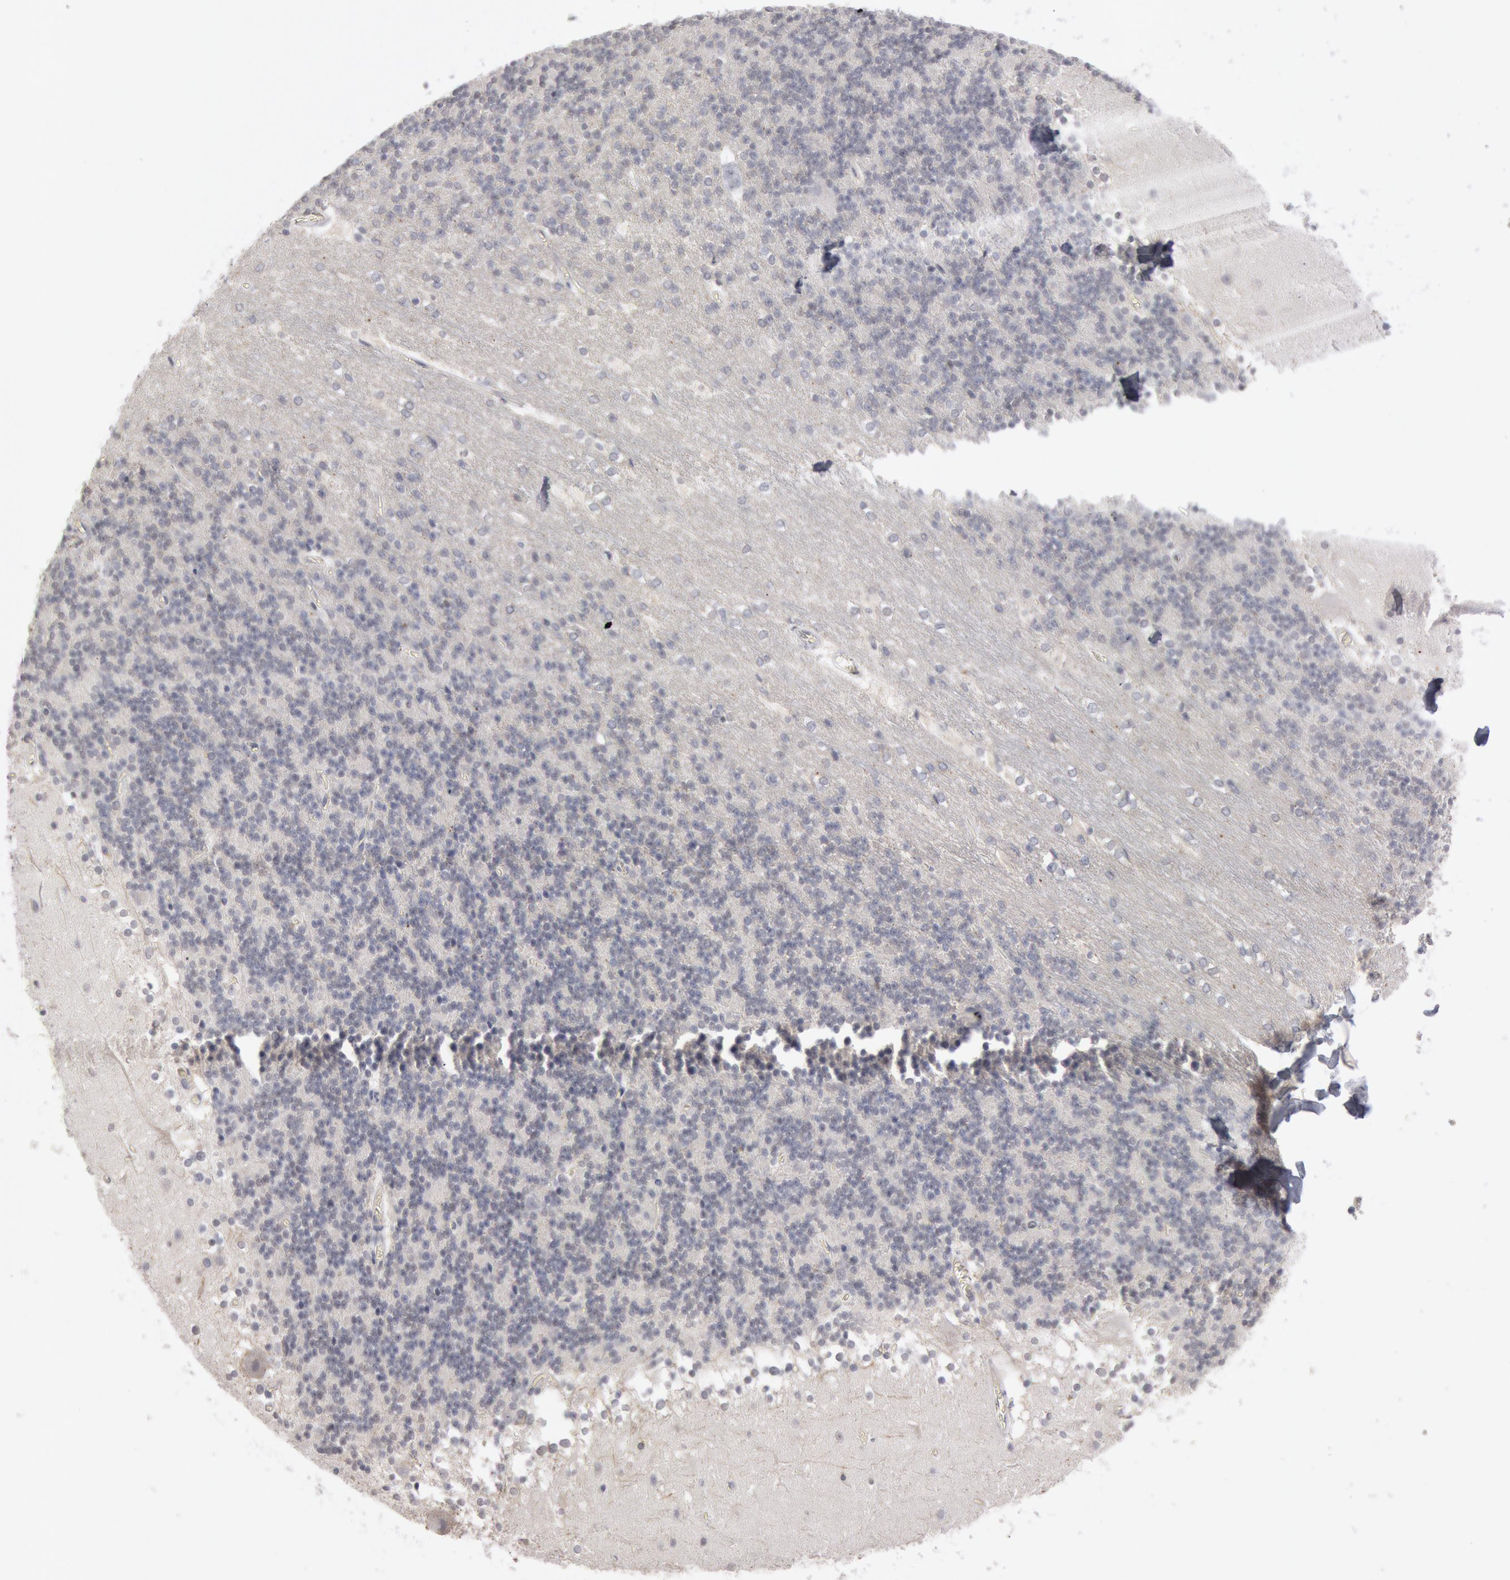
{"staining": {"intensity": "negative", "quantity": "none", "location": "none"}, "tissue": "cerebellum", "cell_type": "Cells in granular layer", "image_type": "normal", "snomed": [{"axis": "morphology", "description": "Normal tissue, NOS"}, {"axis": "topography", "description": "Cerebellum"}], "caption": "The histopathology image displays no staining of cells in granular layer in normal cerebellum.", "gene": "WDHD1", "patient": {"sex": "female", "age": 19}}